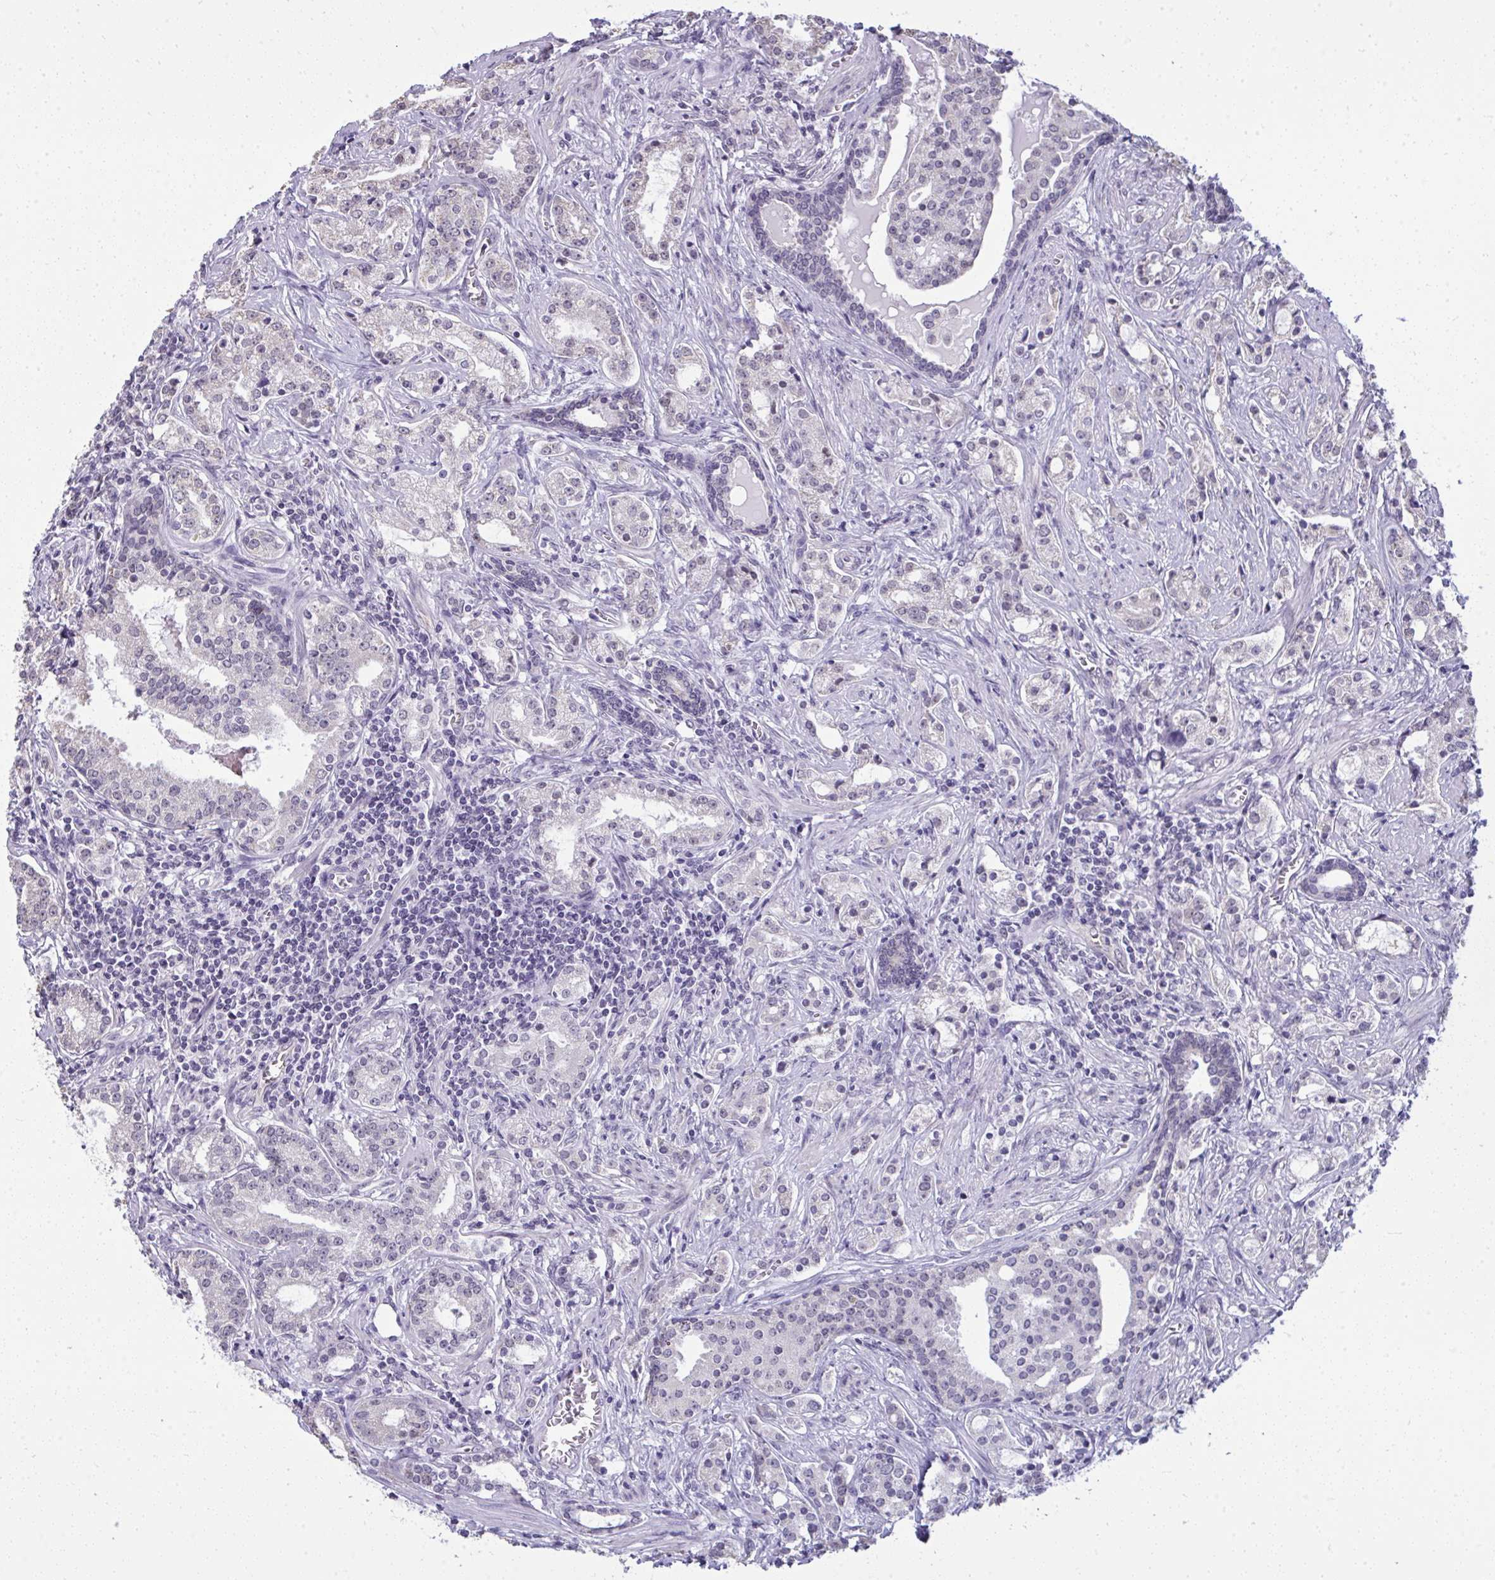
{"staining": {"intensity": "negative", "quantity": "none", "location": "none"}, "tissue": "prostate cancer", "cell_type": "Tumor cells", "image_type": "cancer", "snomed": [{"axis": "morphology", "description": "Adenocarcinoma, Medium grade"}, {"axis": "topography", "description": "Prostate"}], "caption": "Immunohistochemical staining of human prostate medium-grade adenocarcinoma reveals no significant staining in tumor cells.", "gene": "NPPA", "patient": {"sex": "male", "age": 57}}